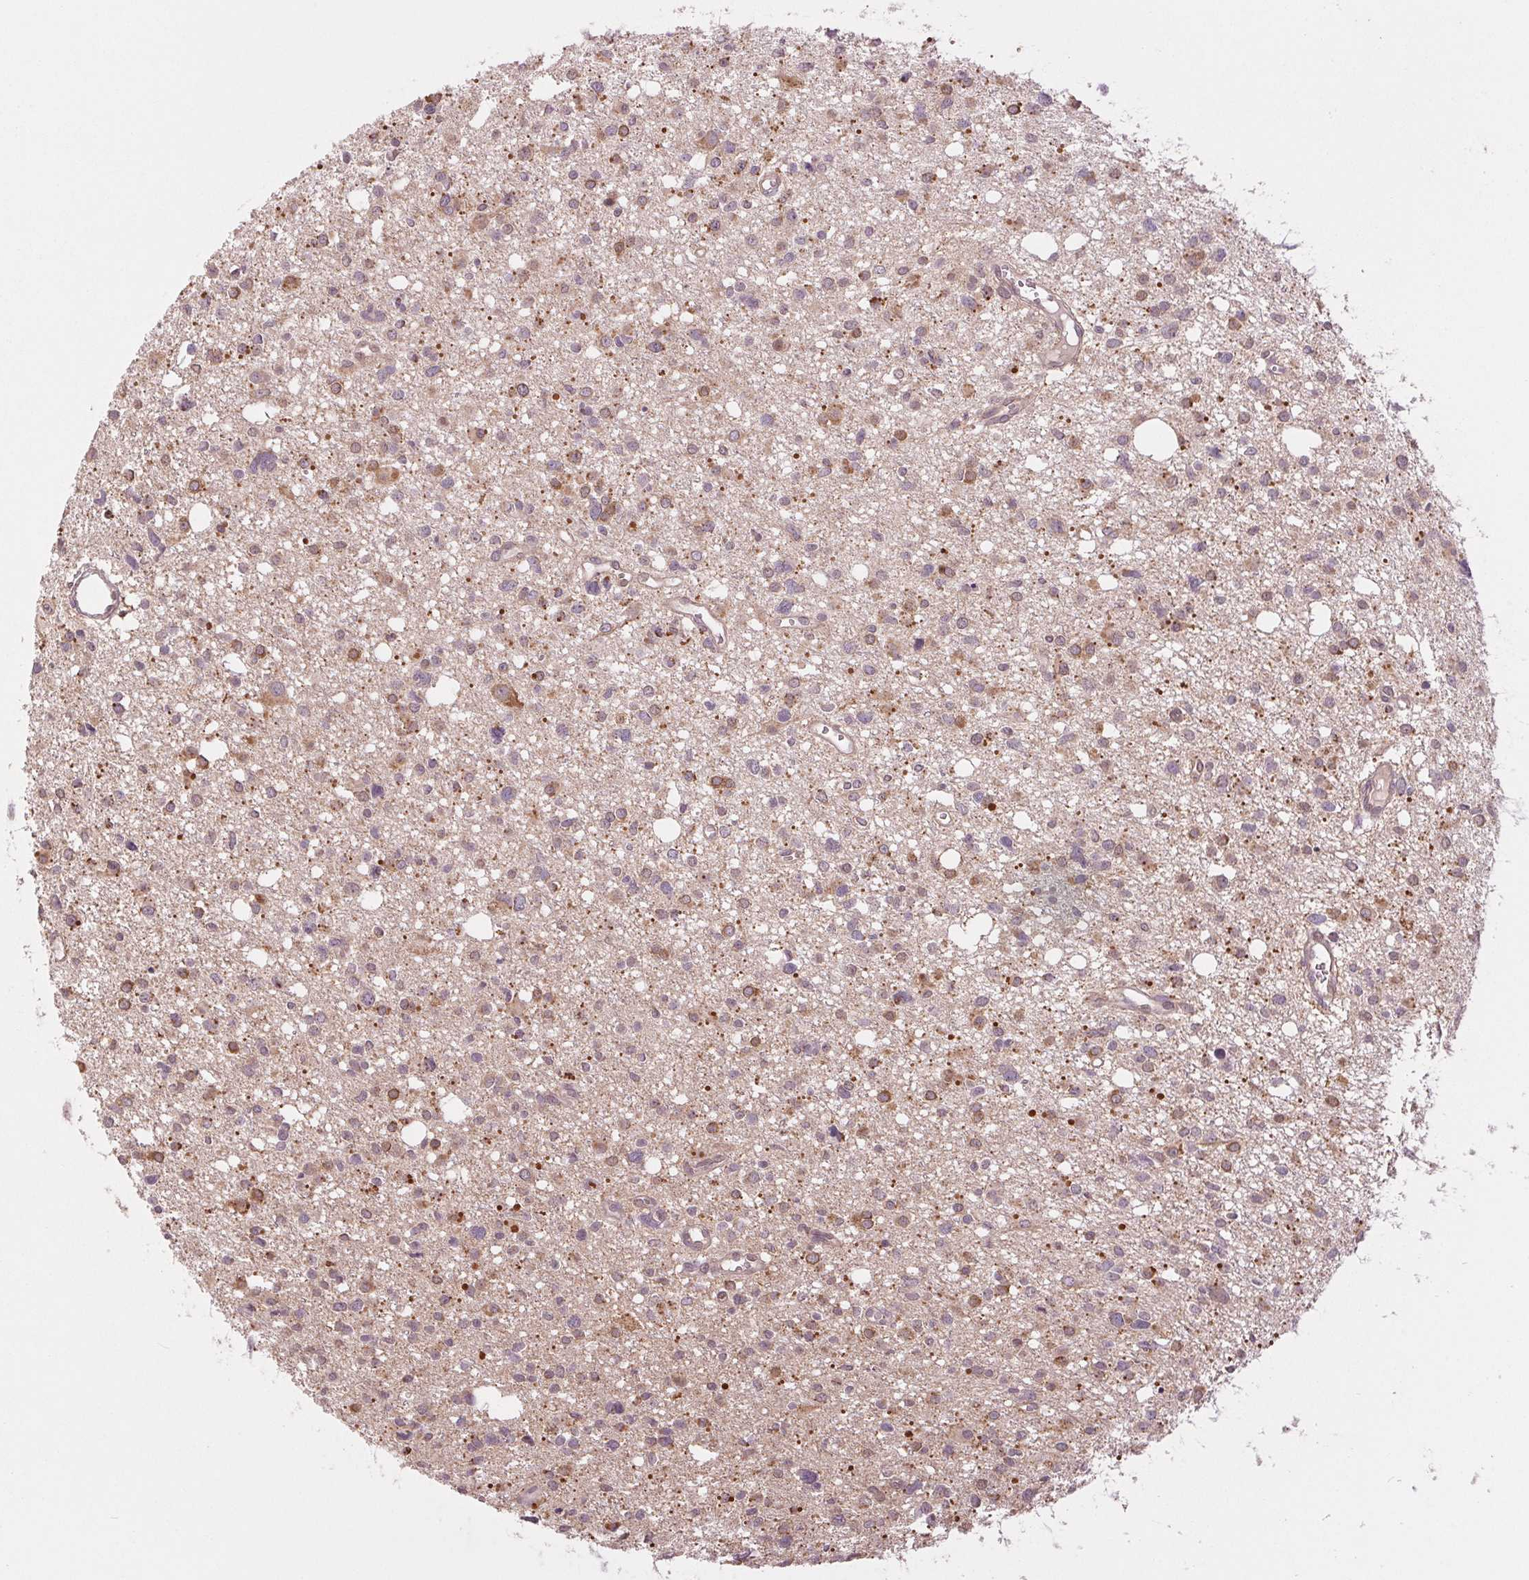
{"staining": {"intensity": "moderate", "quantity": "25%-75%", "location": "cytoplasmic/membranous"}, "tissue": "glioma", "cell_type": "Tumor cells", "image_type": "cancer", "snomed": [{"axis": "morphology", "description": "Glioma, malignant, High grade"}, {"axis": "topography", "description": "Brain"}], "caption": "Human malignant glioma (high-grade) stained with a protein marker demonstrates moderate staining in tumor cells.", "gene": "MAP3K5", "patient": {"sex": "male", "age": 23}}